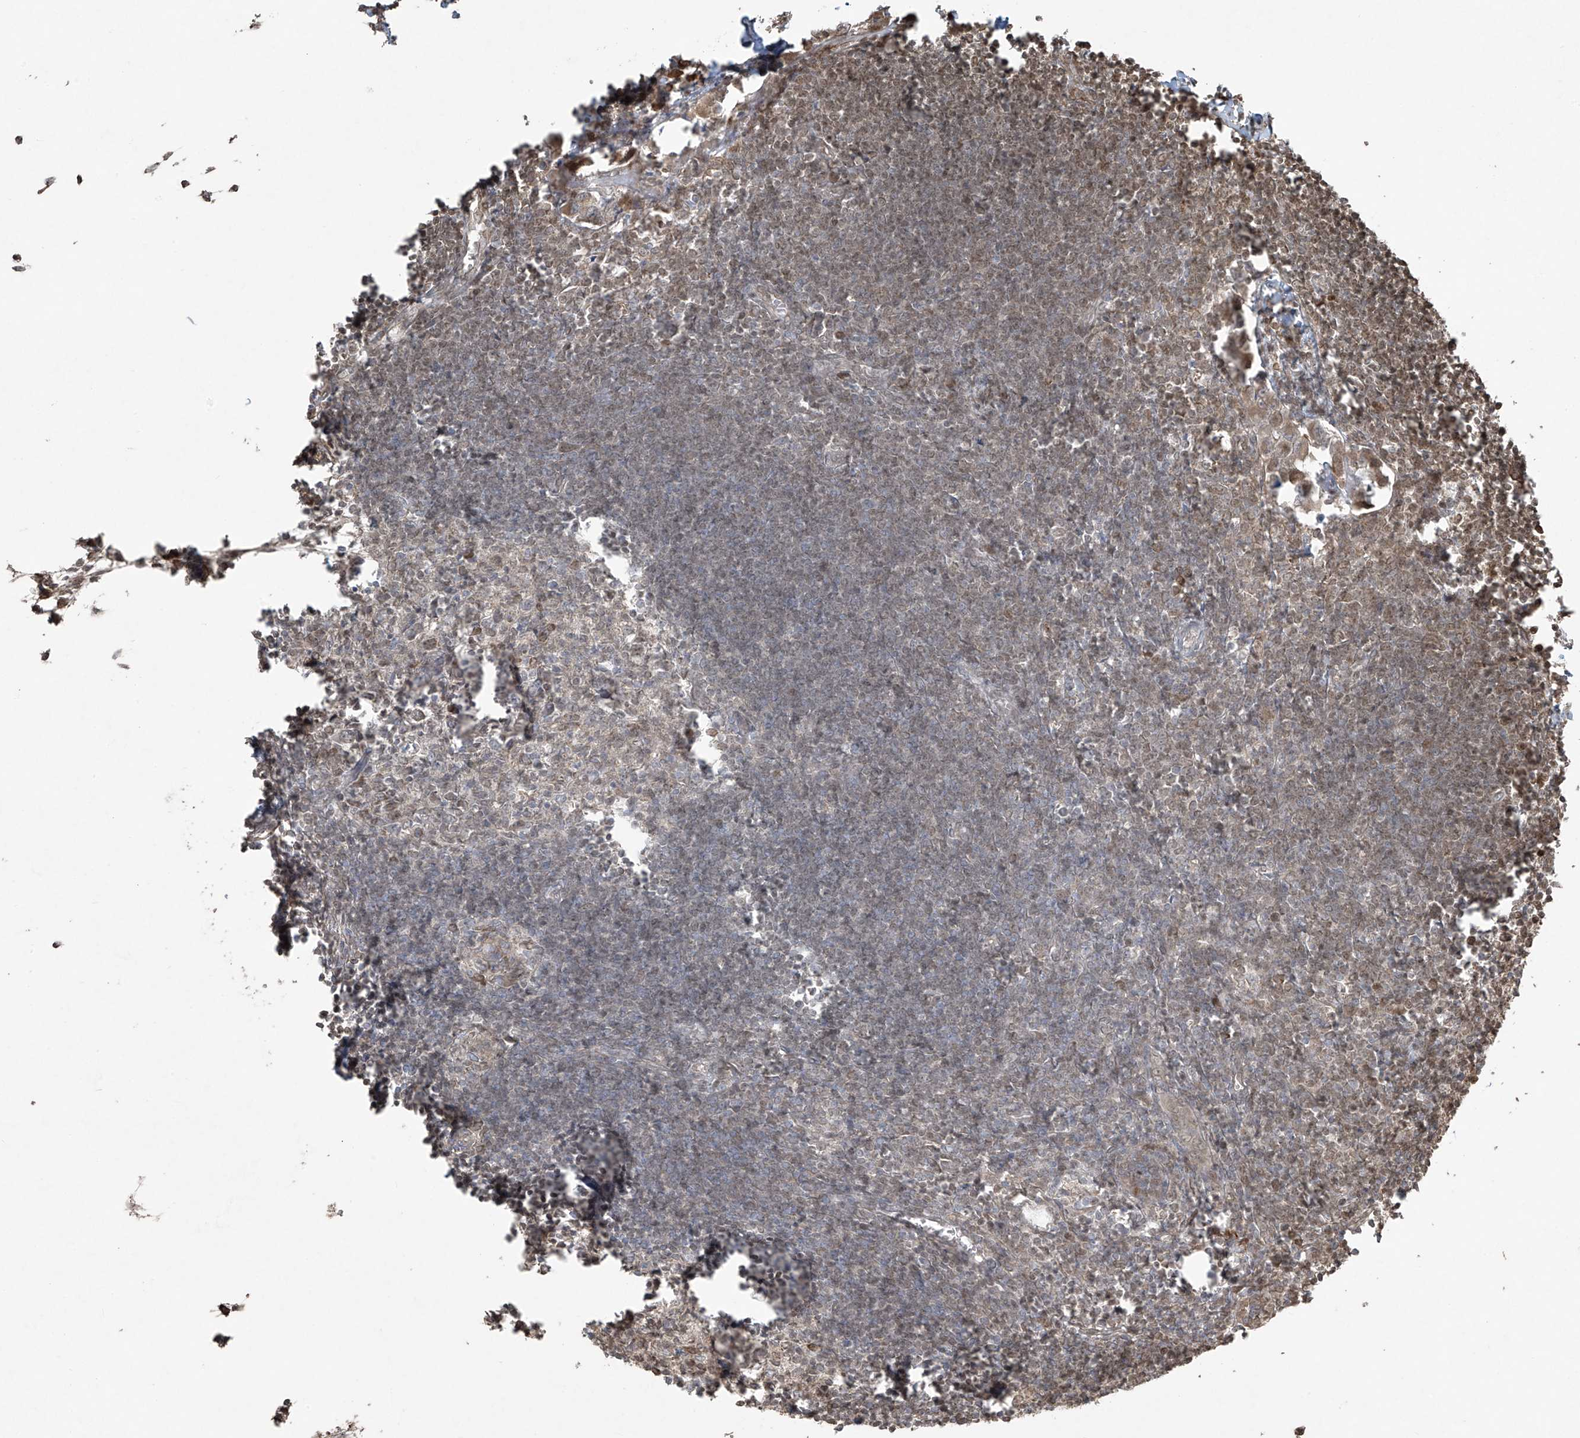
{"staining": {"intensity": "weak", "quantity": "25%-75%", "location": "cytoplasmic/membranous"}, "tissue": "lymph node", "cell_type": "Germinal center cells", "image_type": "normal", "snomed": [{"axis": "morphology", "description": "Normal tissue, NOS"}, {"axis": "morphology", "description": "Malignant melanoma, Metastatic site"}, {"axis": "topography", "description": "Lymph node"}], "caption": "DAB immunohistochemical staining of benign human lymph node displays weak cytoplasmic/membranous protein expression in approximately 25%-75% of germinal center cells.", "gene": "TTC22", "patient": {"sex": "male", "age": 41}}